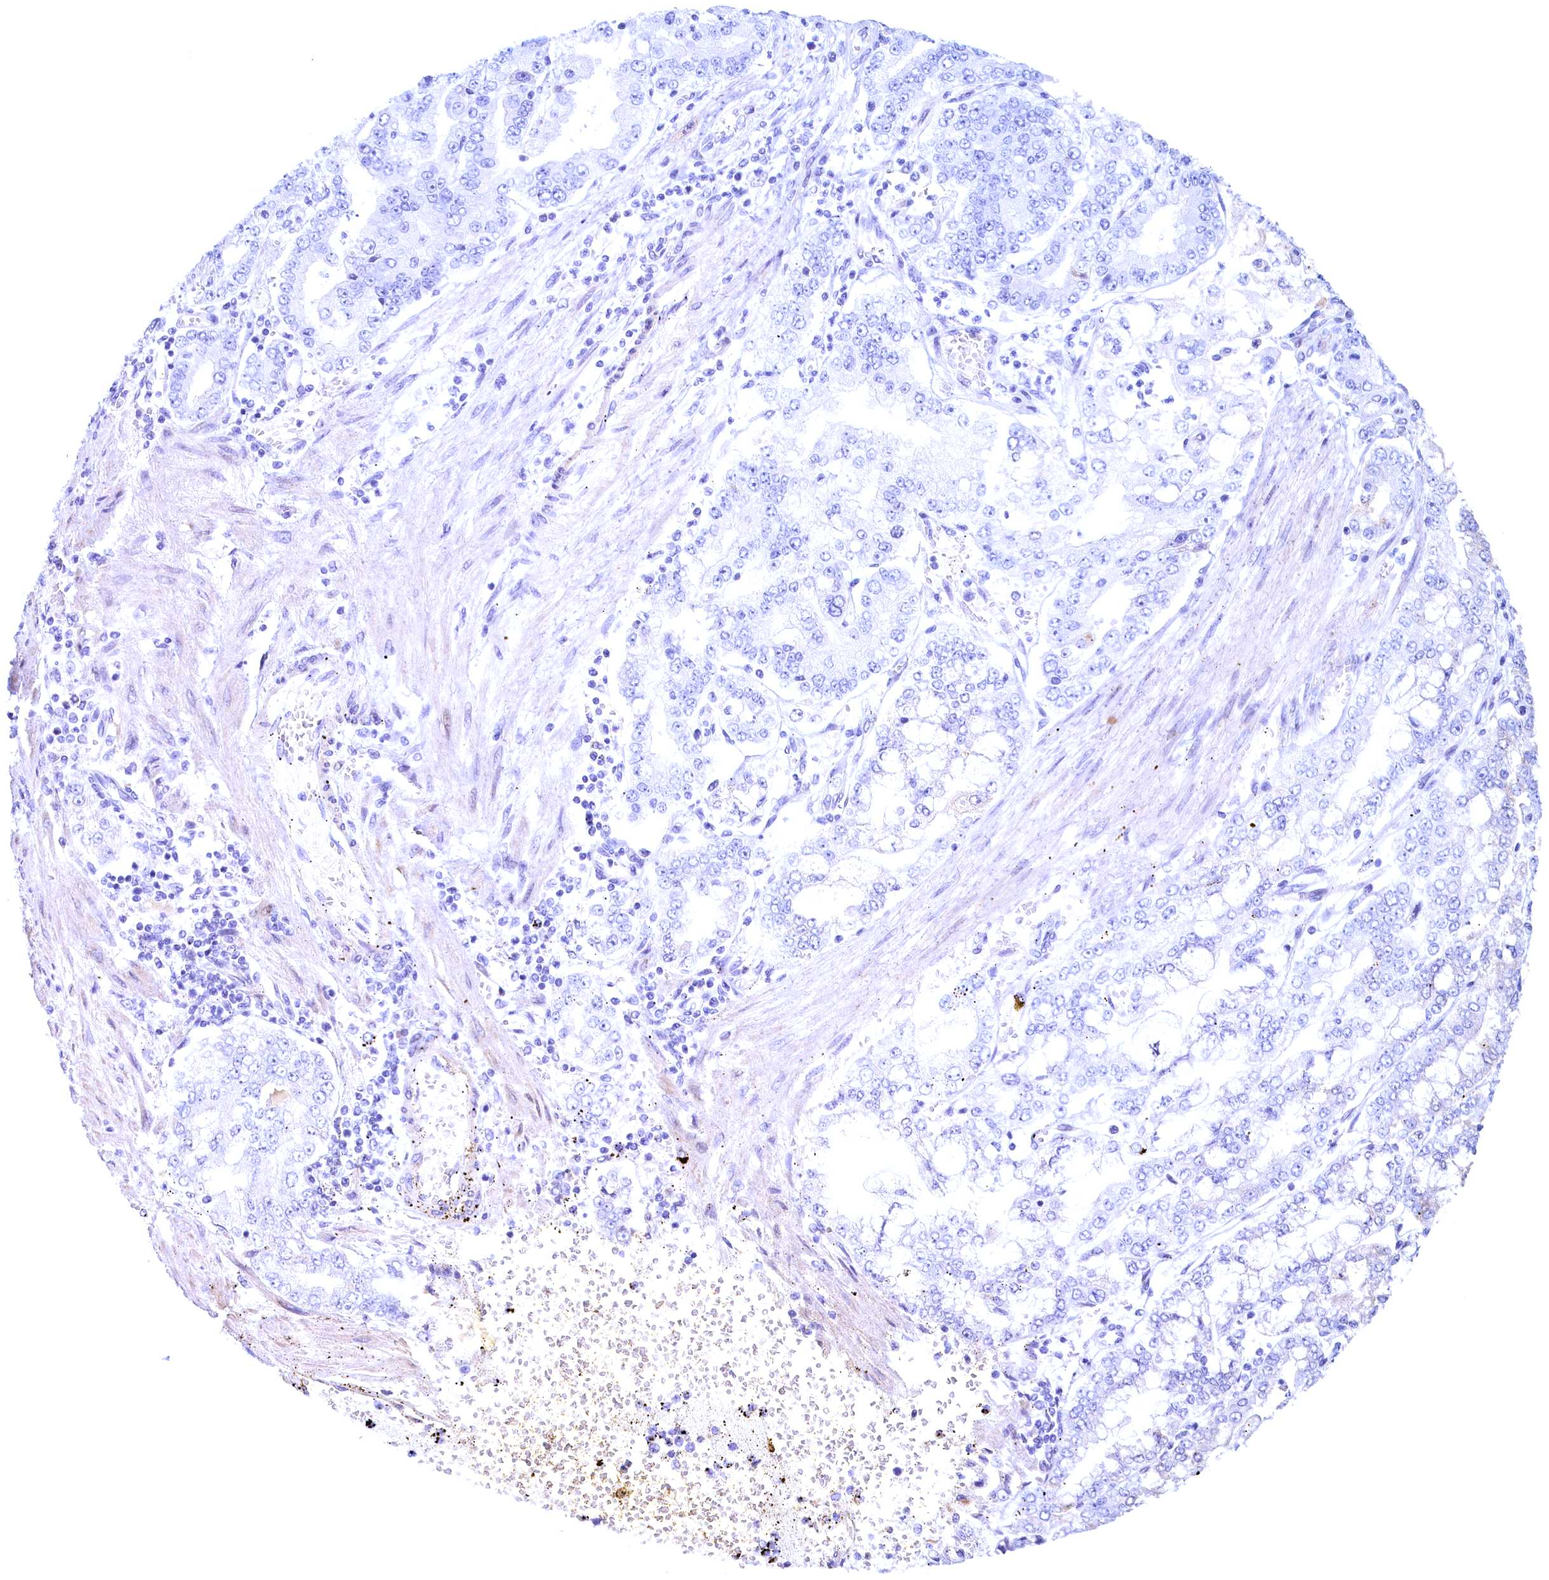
{"staining": {"intensity": "negative", "quantity": "none", "location": "none"}, "tissue": "stomach cancer", "cell_type": "Tumor cells", "image_type": "cancer", "snomed": [{"axis": "morphology", "description": "Adenocarcinoma, NOS"}, {"axis": "topography", "description": "Stomach"}], "caption": "Image shows no significant protein staining in tumor cells of stomach adenocarcinoma. Nuclei are stained in blue.", "gene": "MAP1LC3A", "patient": {"sex": "male", "age": 76}}